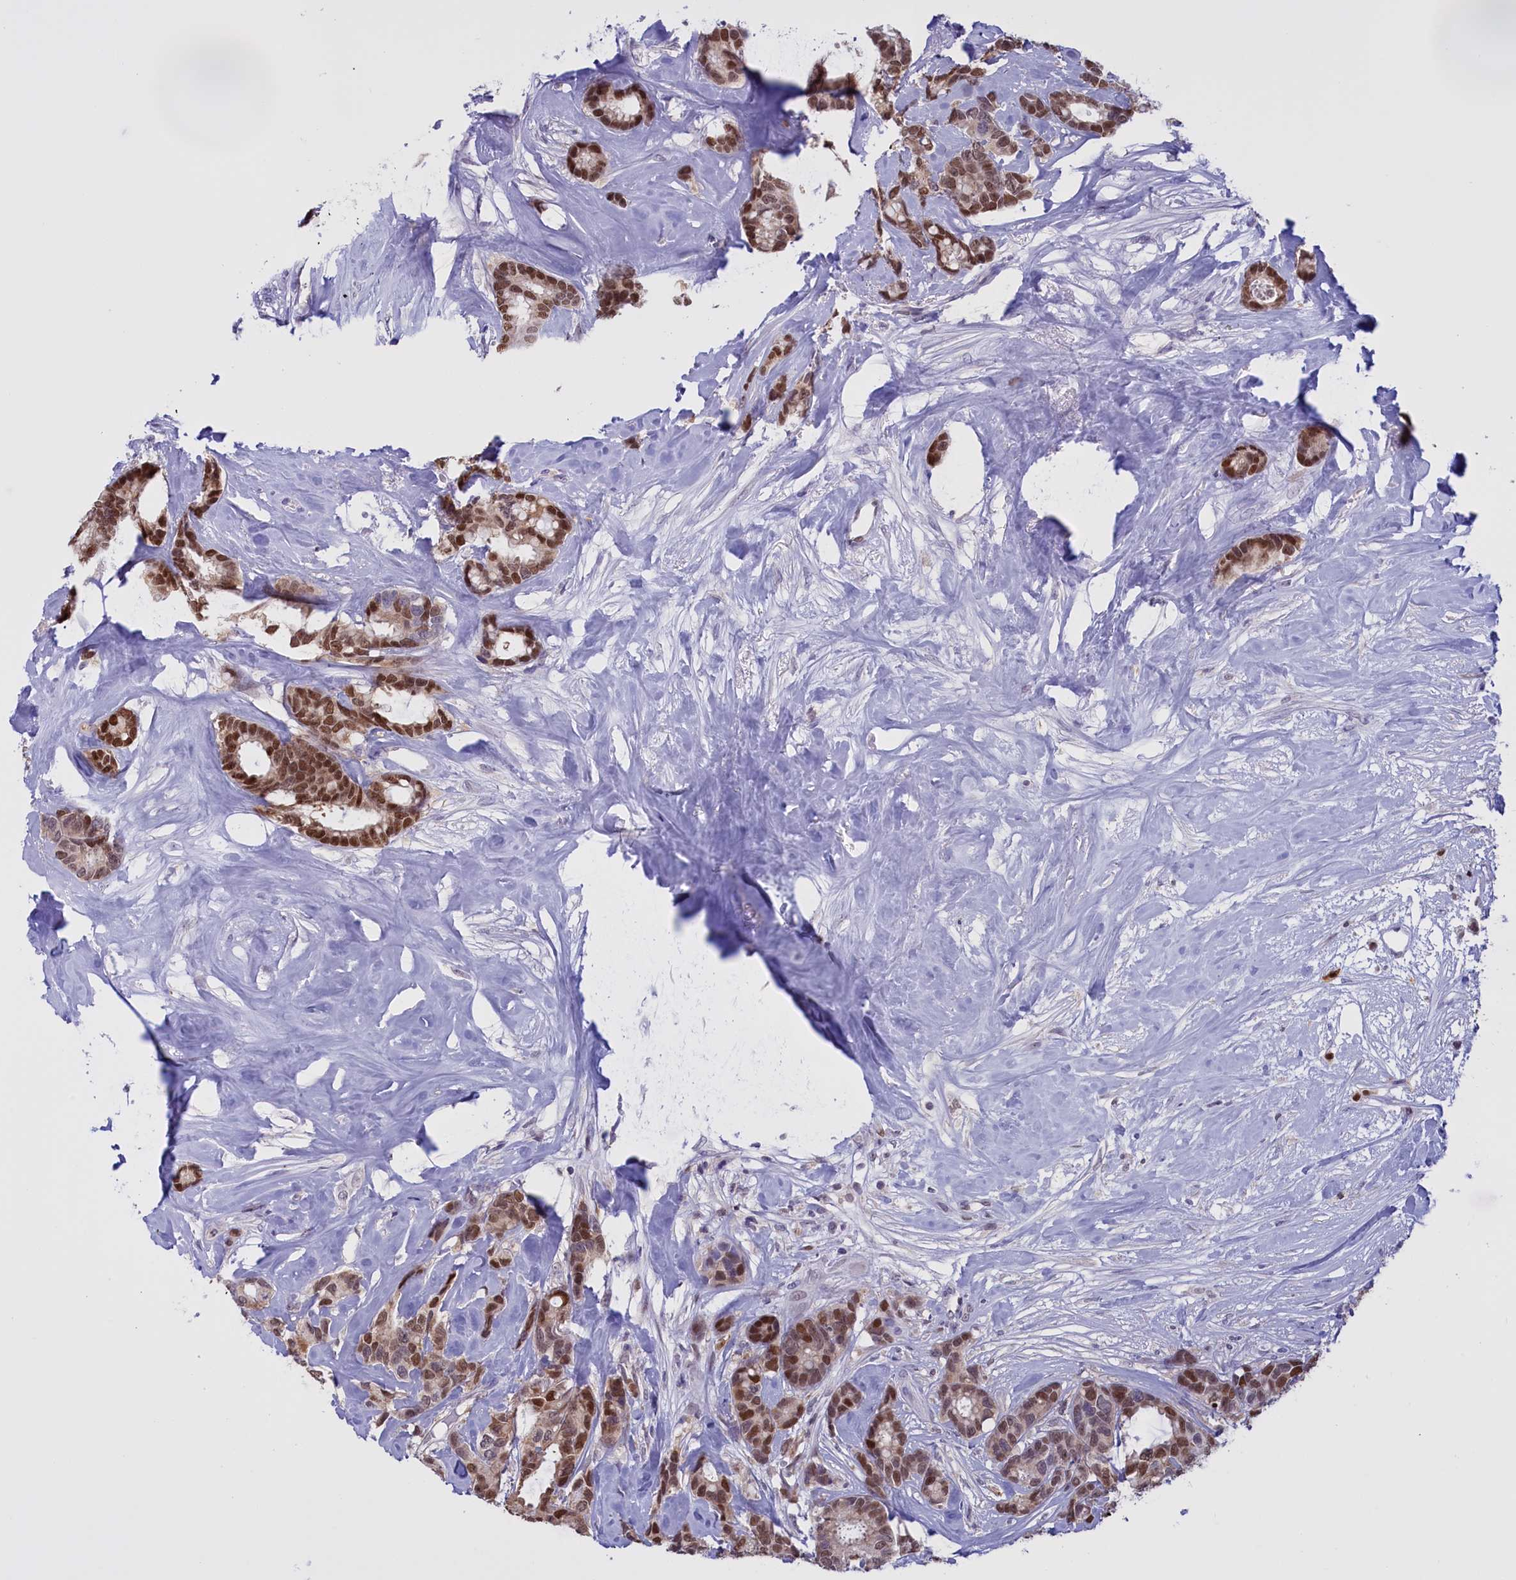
{"staining": {"intensity": "moderate", "quantity": "25%-75%", "location": "nuclear"}, "tissue": "breast cancer", "cell_type": "Tumor cells", "image_type": "cancer", "snomed": [{"axis": "morphology", "description": "Duct carcinoma"}, {"axis": "topography", "description": "Breast"}], "caption": "Immunohistochemistry (IHC) micrograph of neoplastic tissue: breast cancer stained using IHC reveals medium levels of moderate protein expression localized specifically in the nuclear of tumor cells, appearing as a nuclear brown color.", "gene": "IZUMO2", "patient": {"sex": "female", "age": 87}}